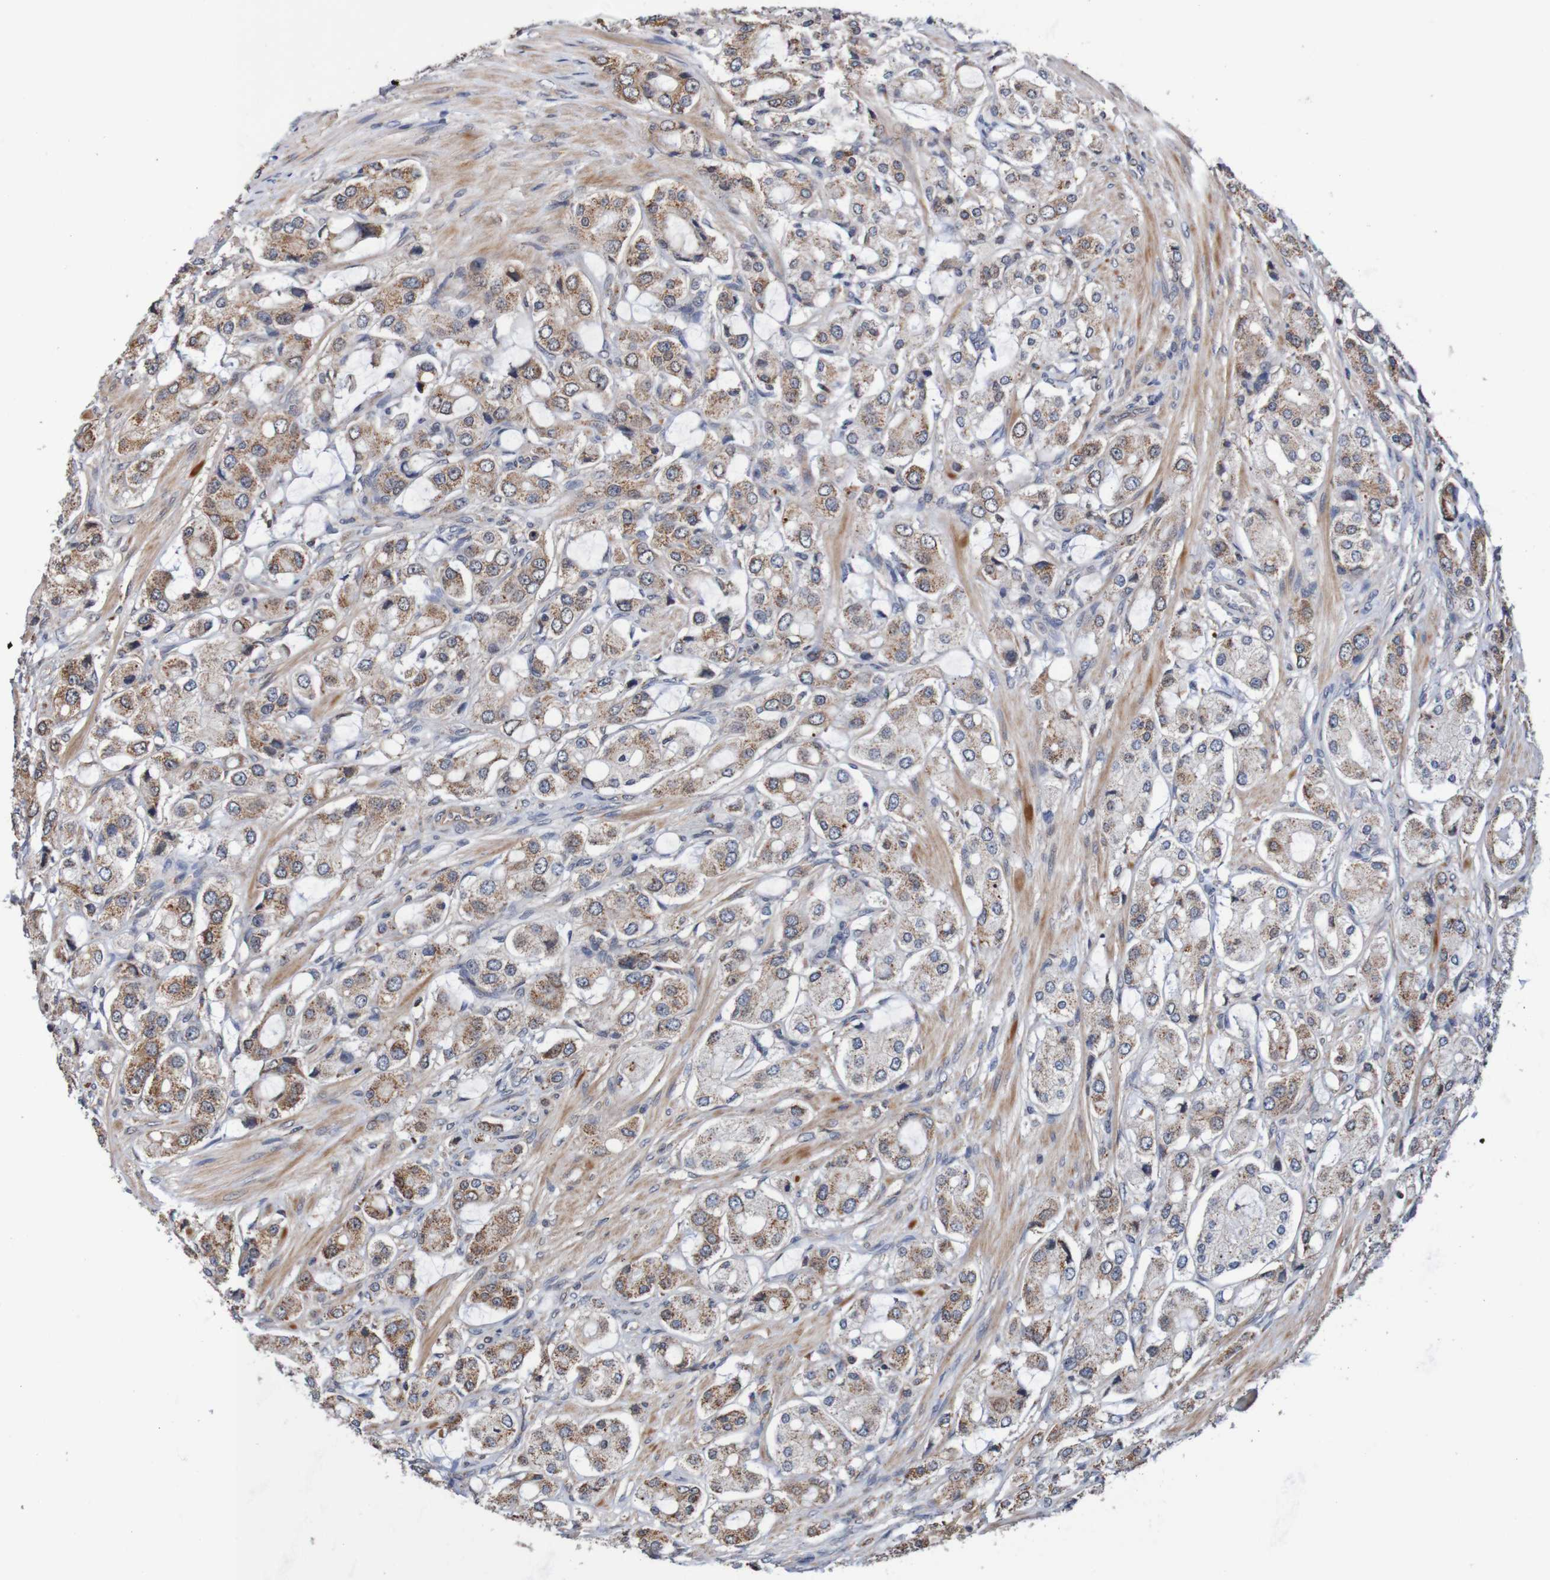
{"staining": {"intensity": "moderate", "quantity": ">75%", "location": "cytoplasmic/membranous"}, "tissue": "prostate cancer", "cell_type": "Tumor cells", "image_type": "cancer", "snomed": [{"axis": "morphology", "description": "Adenocarcinoma, High grade"}, {"axis": "topography", "description": "Prostate"}], "caption": "Human prostate cancer stained for a protein (brown) exhibits moderate cytoplasmic/membranous positive staining in about >75% of tumor cells.", "gene": "AXIN1", "patient": {"sex": "male", "age": 65}}